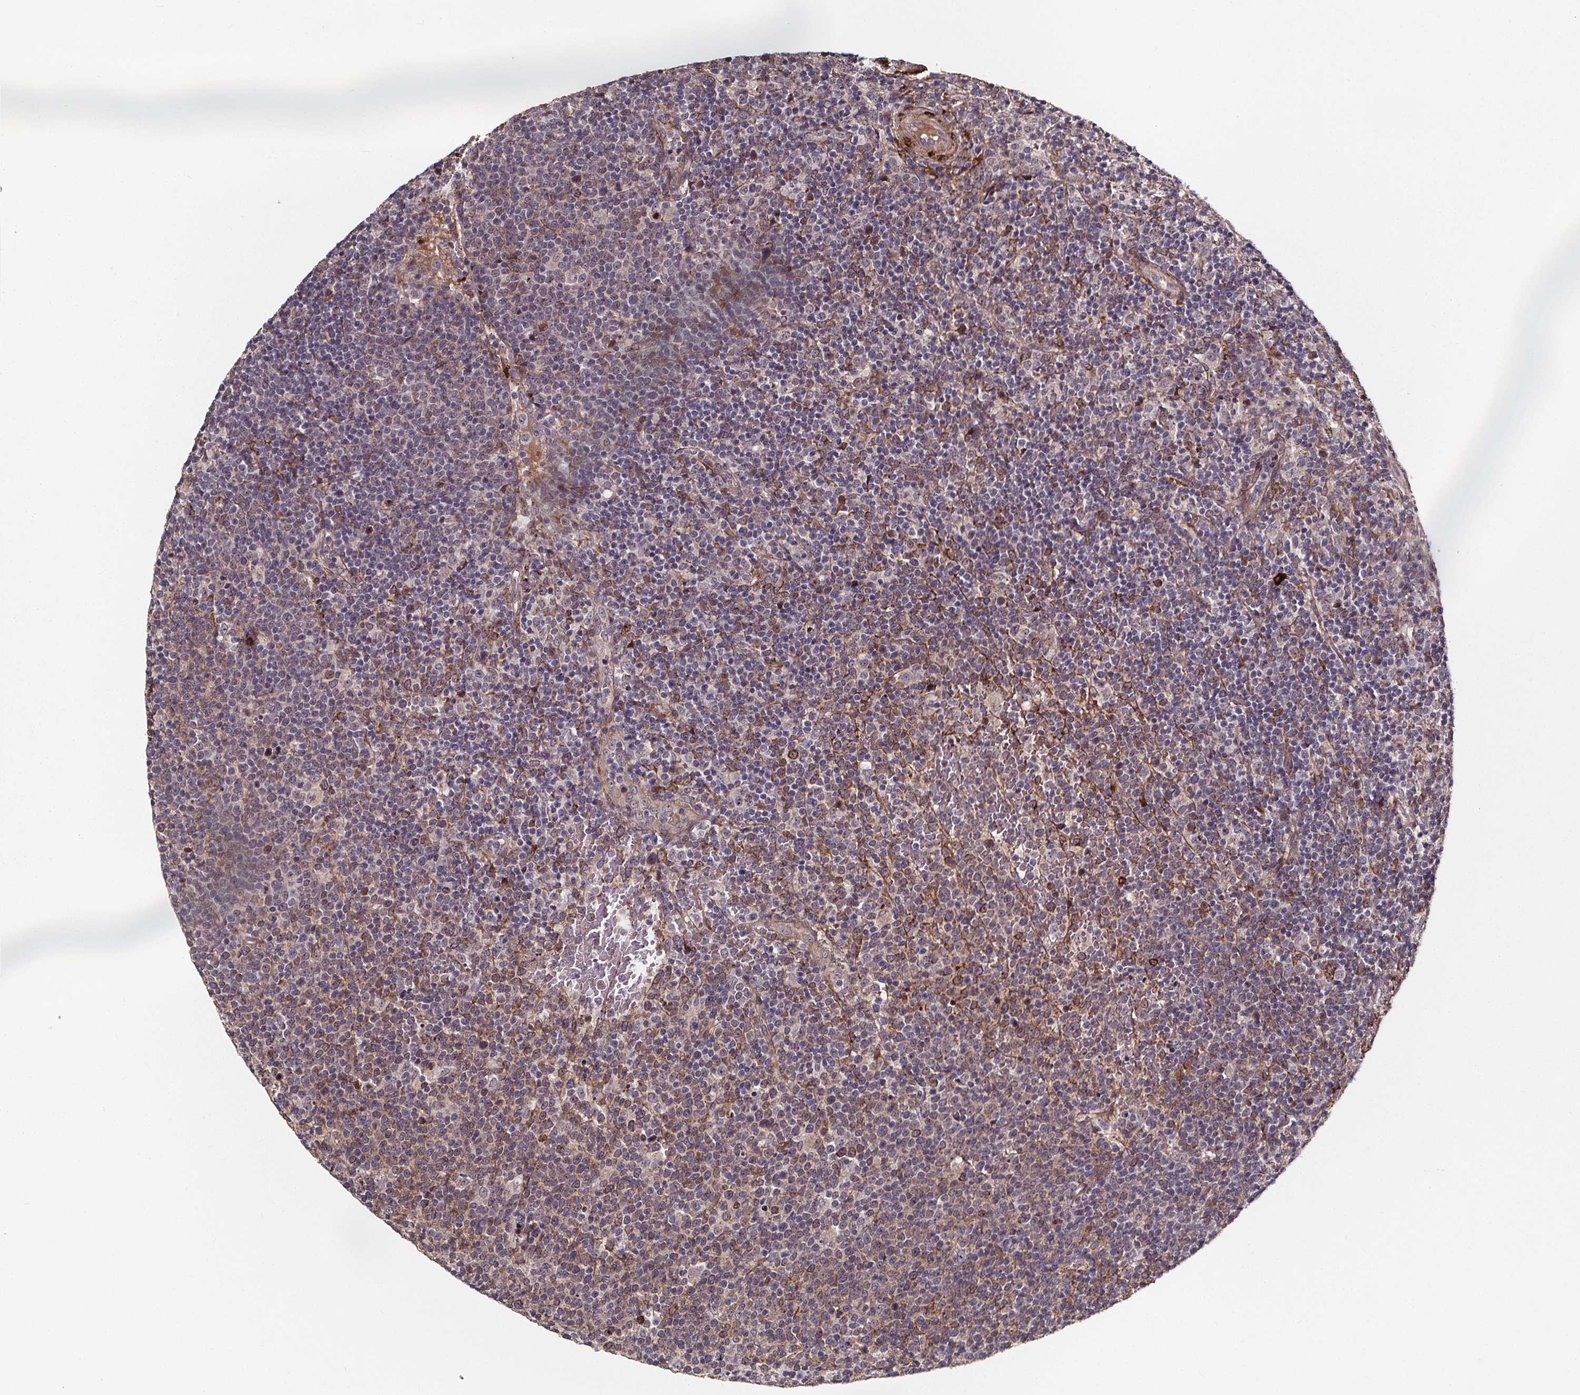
{"staining": {"intensity": "negative", "quantity": "none", "location": "none"}, "tissue": "lymphoma", "cell_type": "Tumor cells", "image_type": "cancer", "snomed": [{"axis": "morphology", "description": "Malignant lymphoma, non-Hodgkin's type, High grade"}, {"axis": "topography", "description": "Lymph node"}], "caption": "A micrograph of human lymphoma is negative for staining in tumor cells.", "gene": "AEBP1", "patient": {"sex": "male", "age": 61}}